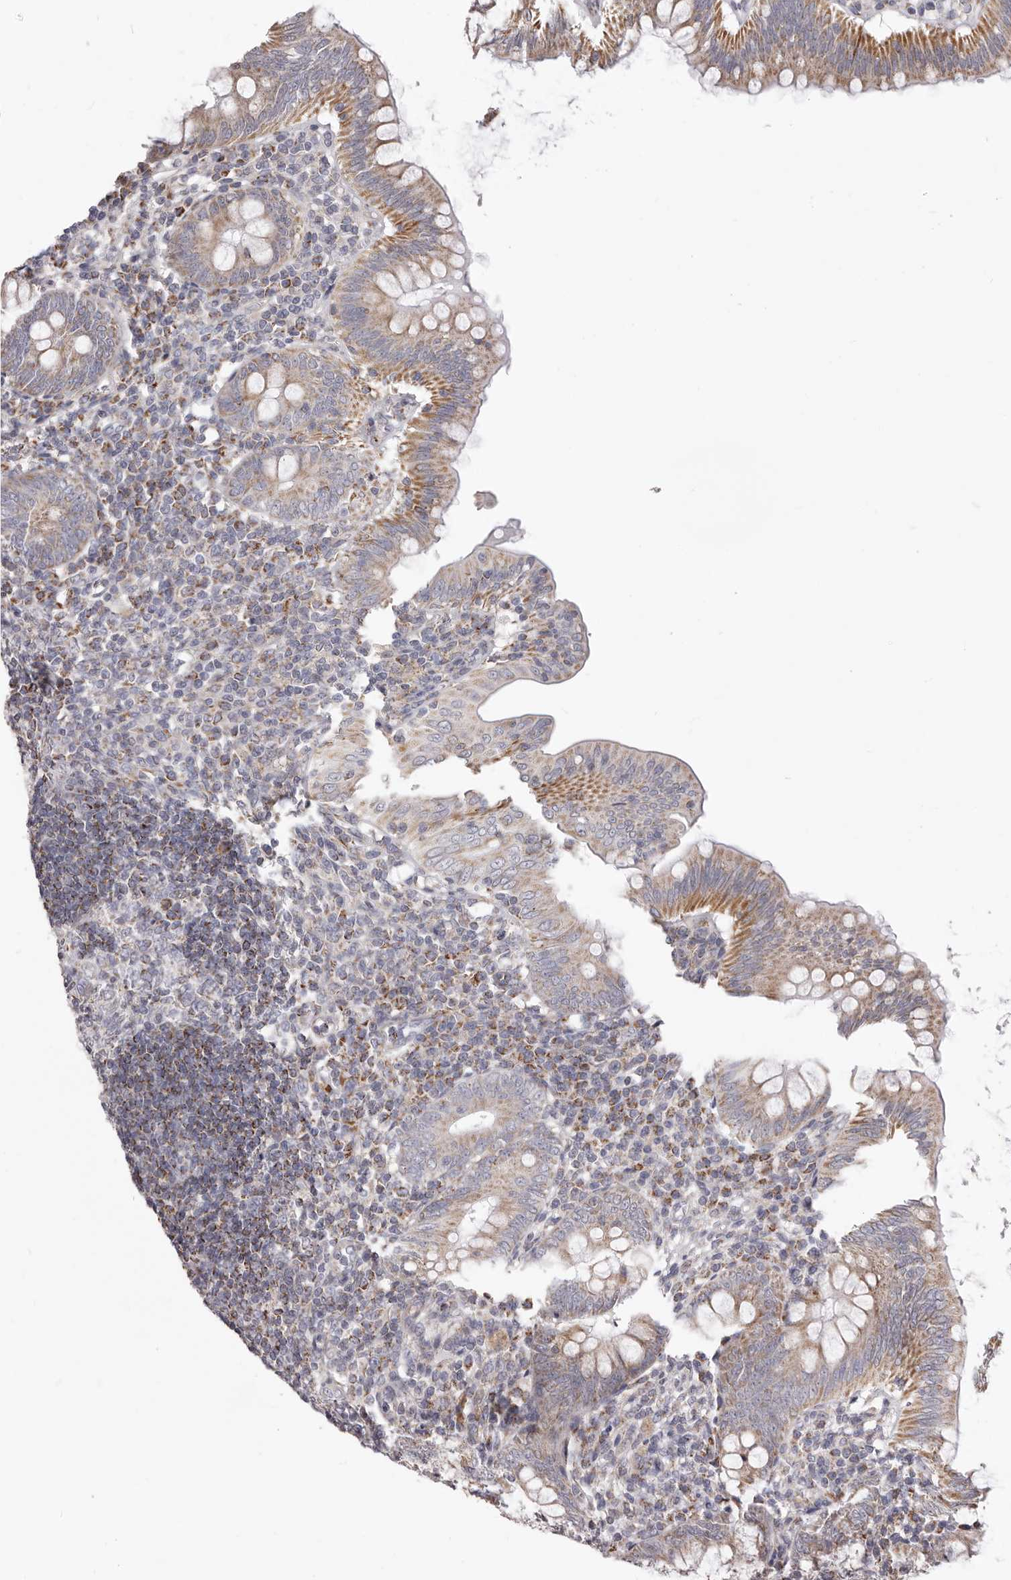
{"staining": {"intensity": "moderate", "quantity": ">75%", "location": "cytoplasmic/membranous"}, "tissue": "appendix", "cell_type": "Glandular cells", "image_type": "normal", "snomed": [{"axis": "morphology", "description": "Normal tissue, NOS"}, {"axis": "topography", "description": "Appendix"}], "caption": "A medium amount of moderate cytoplasmic/membranous staining is identified in approximately >75% of glandular cells in normal appendix.", "gene": "PRMT2", "patient": {"sex": "male", "age": 14}}